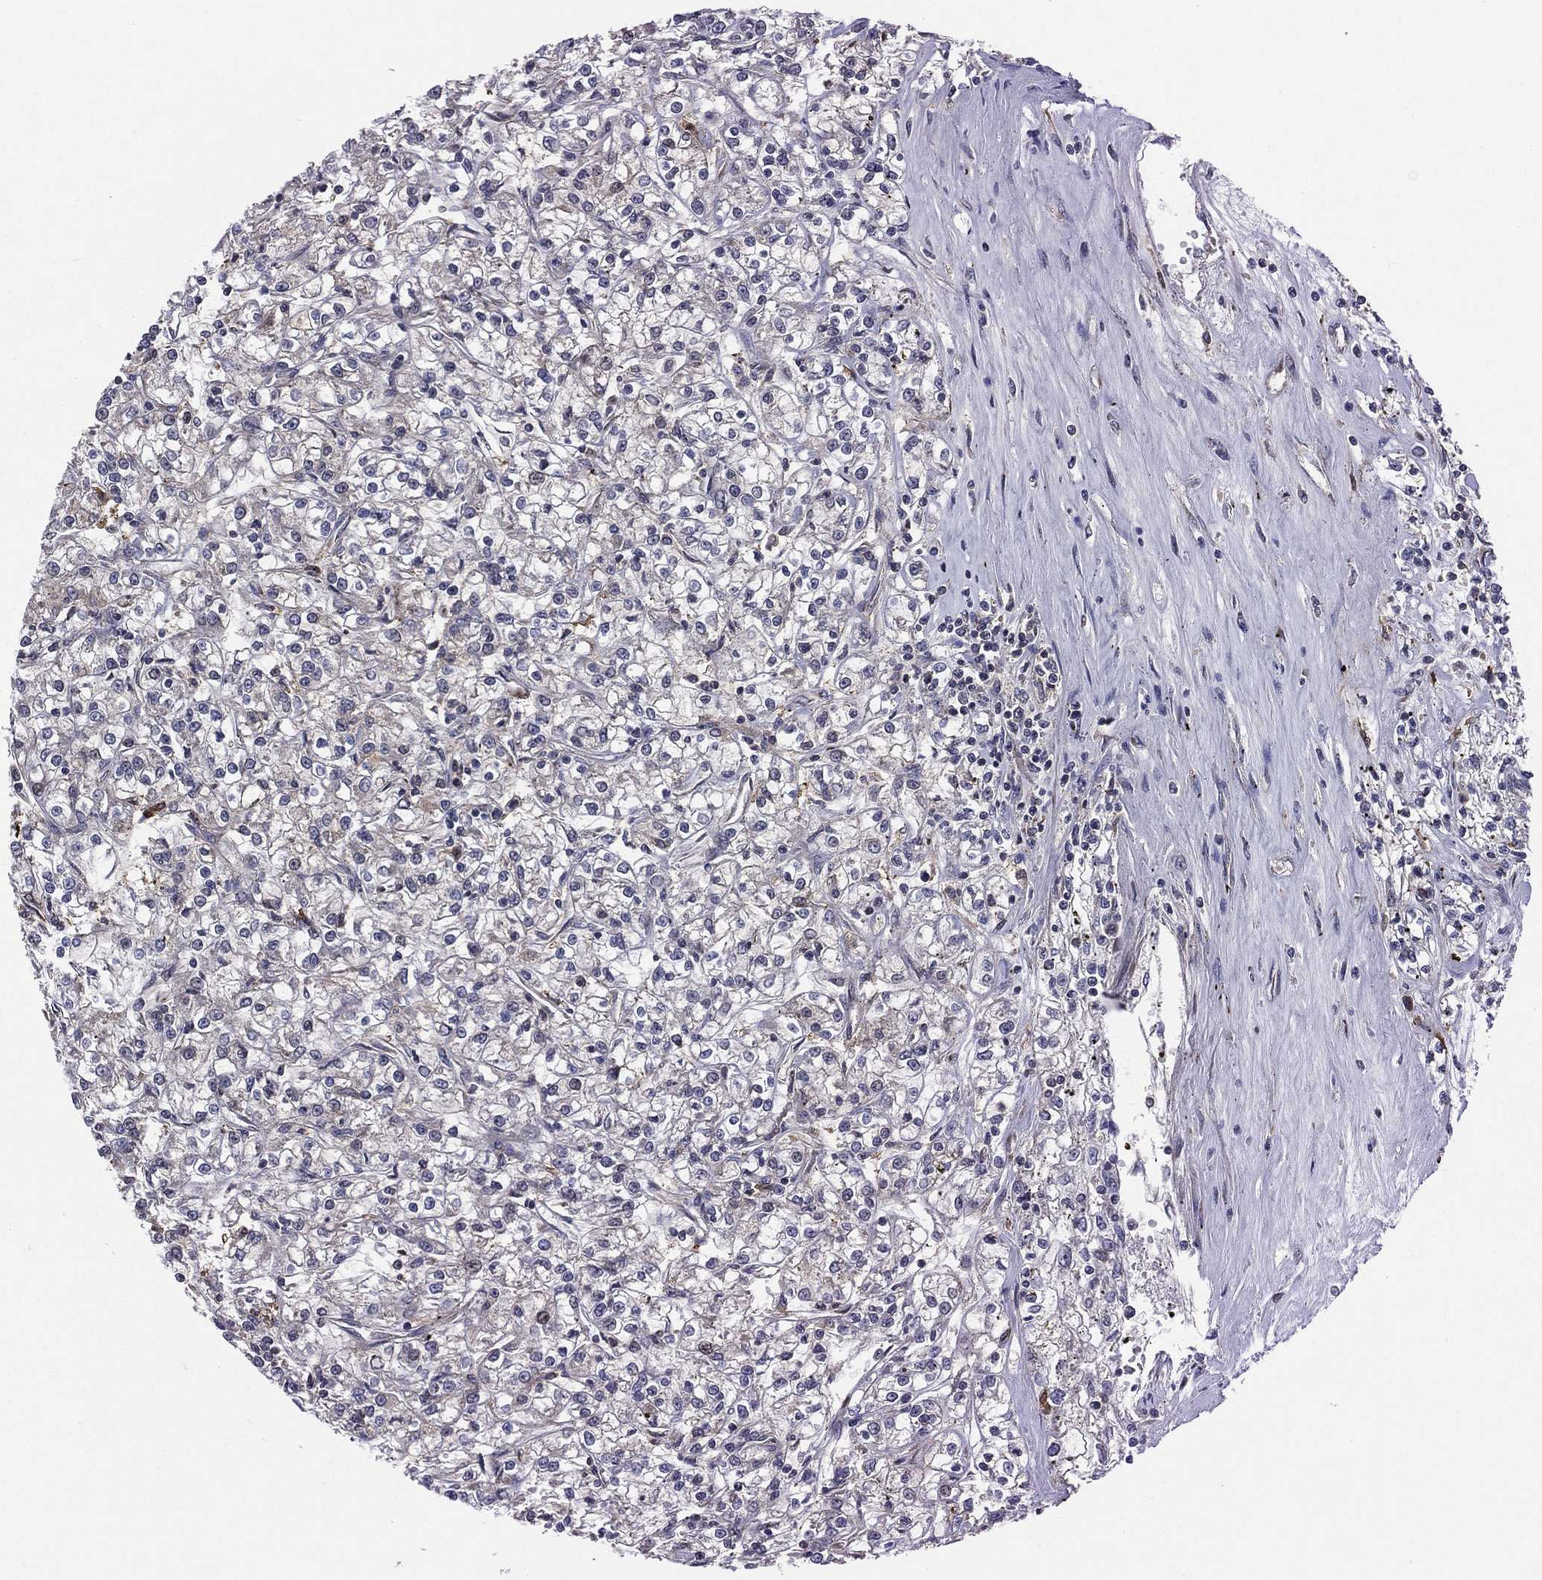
{"staining": {"intensity": "negative", "quantity": "none", "location": "none"}, "tissue": "renal cancer", "cell_type": "Tumor cells", "image_type": "cancer", "snomed": [{"axis": "morphology", "description": "Adenocarcinoma, NOS"}, {"axis": "topography", "description": "Kidney"}], "caption": "This is a histopathology image of immunohistochemistry (IHC) staining of renal cancer (adenocarcinoma), which shows no staining in tumor cells. The staining was performed using DAB (3,3'-diaminobenzidine) to visualize the protein expression in brown, while the nuclei were stained in blue with hematoxylin (Magnification: 20x).", "gene": "C2orf76", "patient": {"sex": "female", "age": 59}}